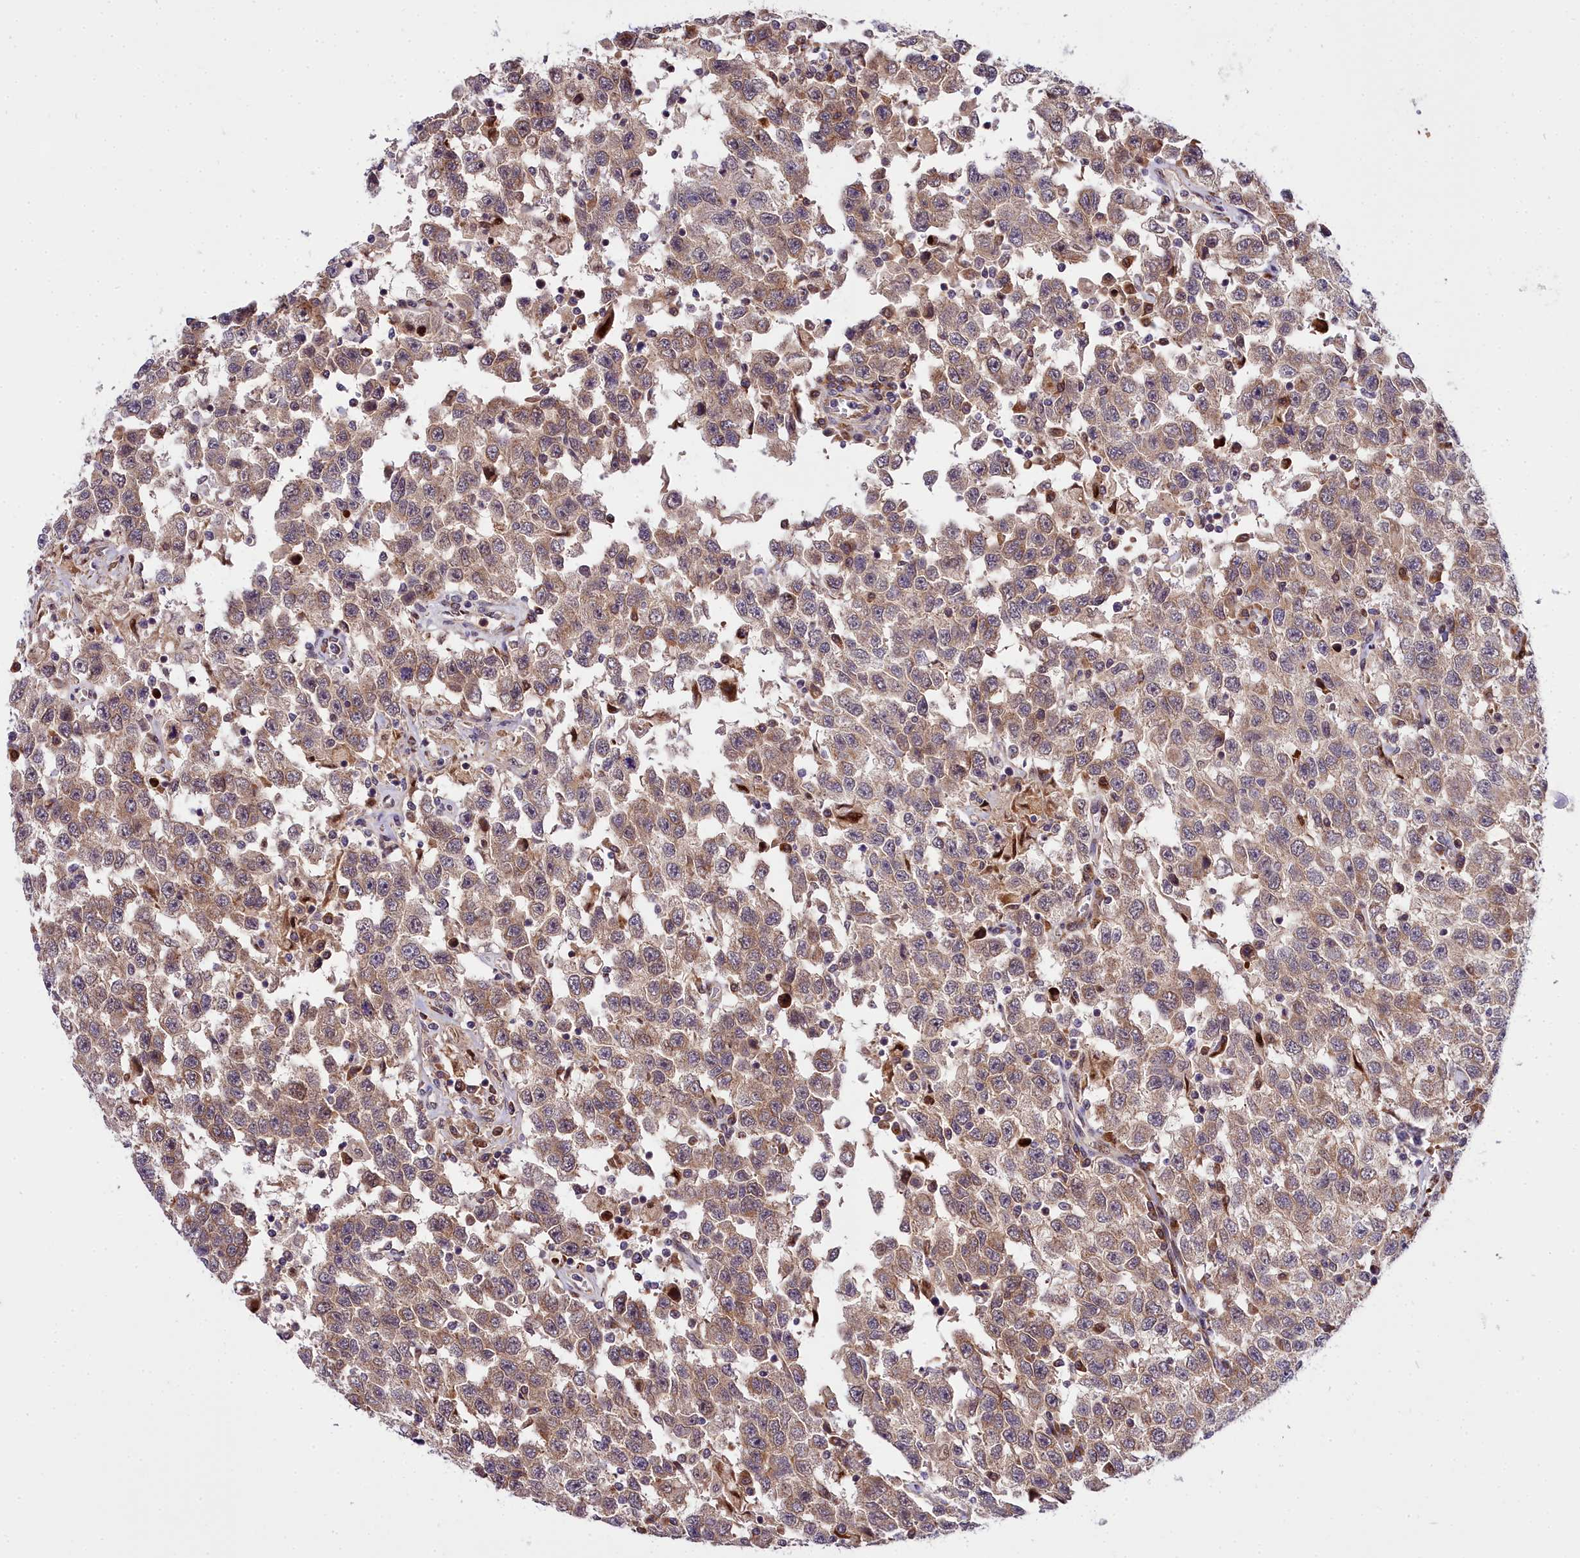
{"staining": {"intensity": "weak", "quantity": ">75%", "location": "cytoplasmic/membranous"}, "tissue": "testis cancer", "cell_type": "Tumor cells", "image_type": "cancer", "snomed": [{"axis": "morphology", "description": "Seminoma, NOS"}, {"axis": "topography", "description": "Testis"}], "caption": "This histopathology image shows testis seminoma stained with immunohistochemistry to label a protein in brown. The cytoplasmic/membranous of tumor cells show weak positivity for the protein. Nuclei are counter-stained blue.", "gene": "MRPS11", "patient": {"sex": "male", "age": 41}}